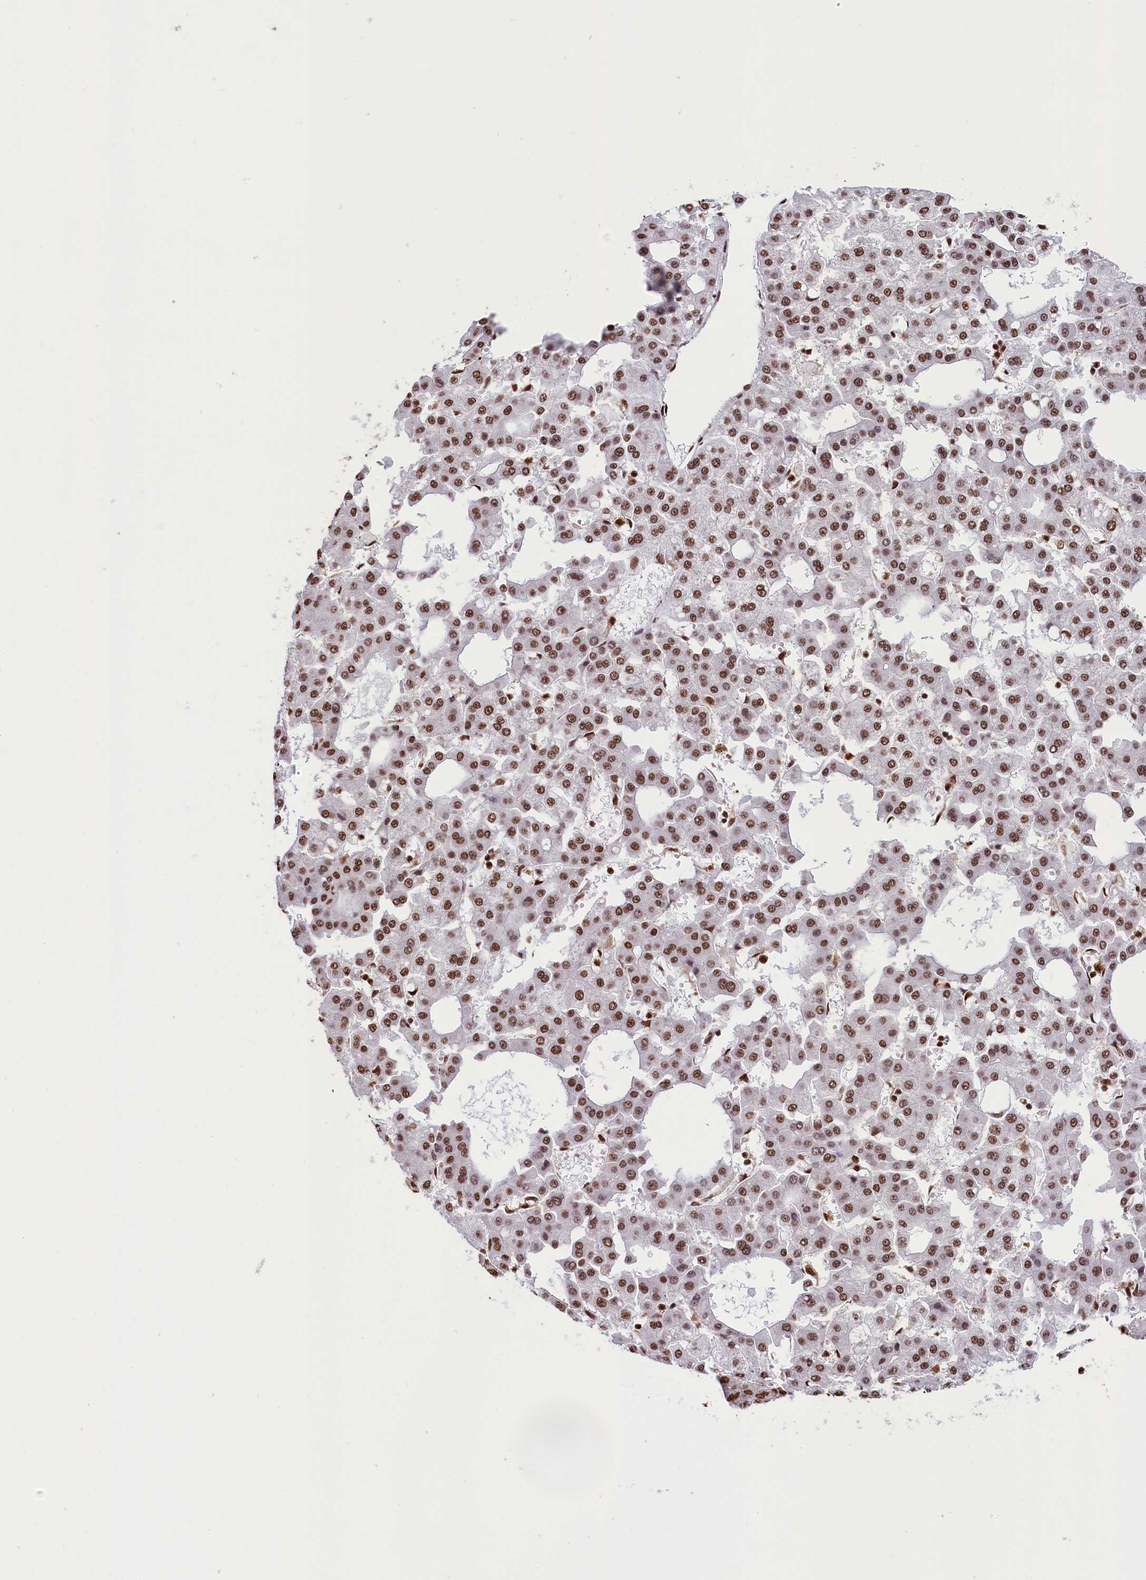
{"staining": {"intensity": "strong", "quantity": ">75%", "location": "nuclear"}, "tissue": "liver cancer", "cell_type": "Tumor cells", "image_type": "cancer", "snomed": [{"axis": "morphology", "description": "Carcinoma, Hepatocellular, NOS"}, {"axis": "topography", "description": "Liver"}], "caption": "Liver hepatocellular carcinoma stained with immunohistochemistry (IHC) demonstrates strong nuclear positivity in about >75% of tumor cells. The staining was performed using DAB to visualize the protein expression in brown, while the nuclei were stained in blue with hematoxylin (Magnification: 20x).", "gene": "SNRPD2", "patient": {"sex": "male", "age": 47}}